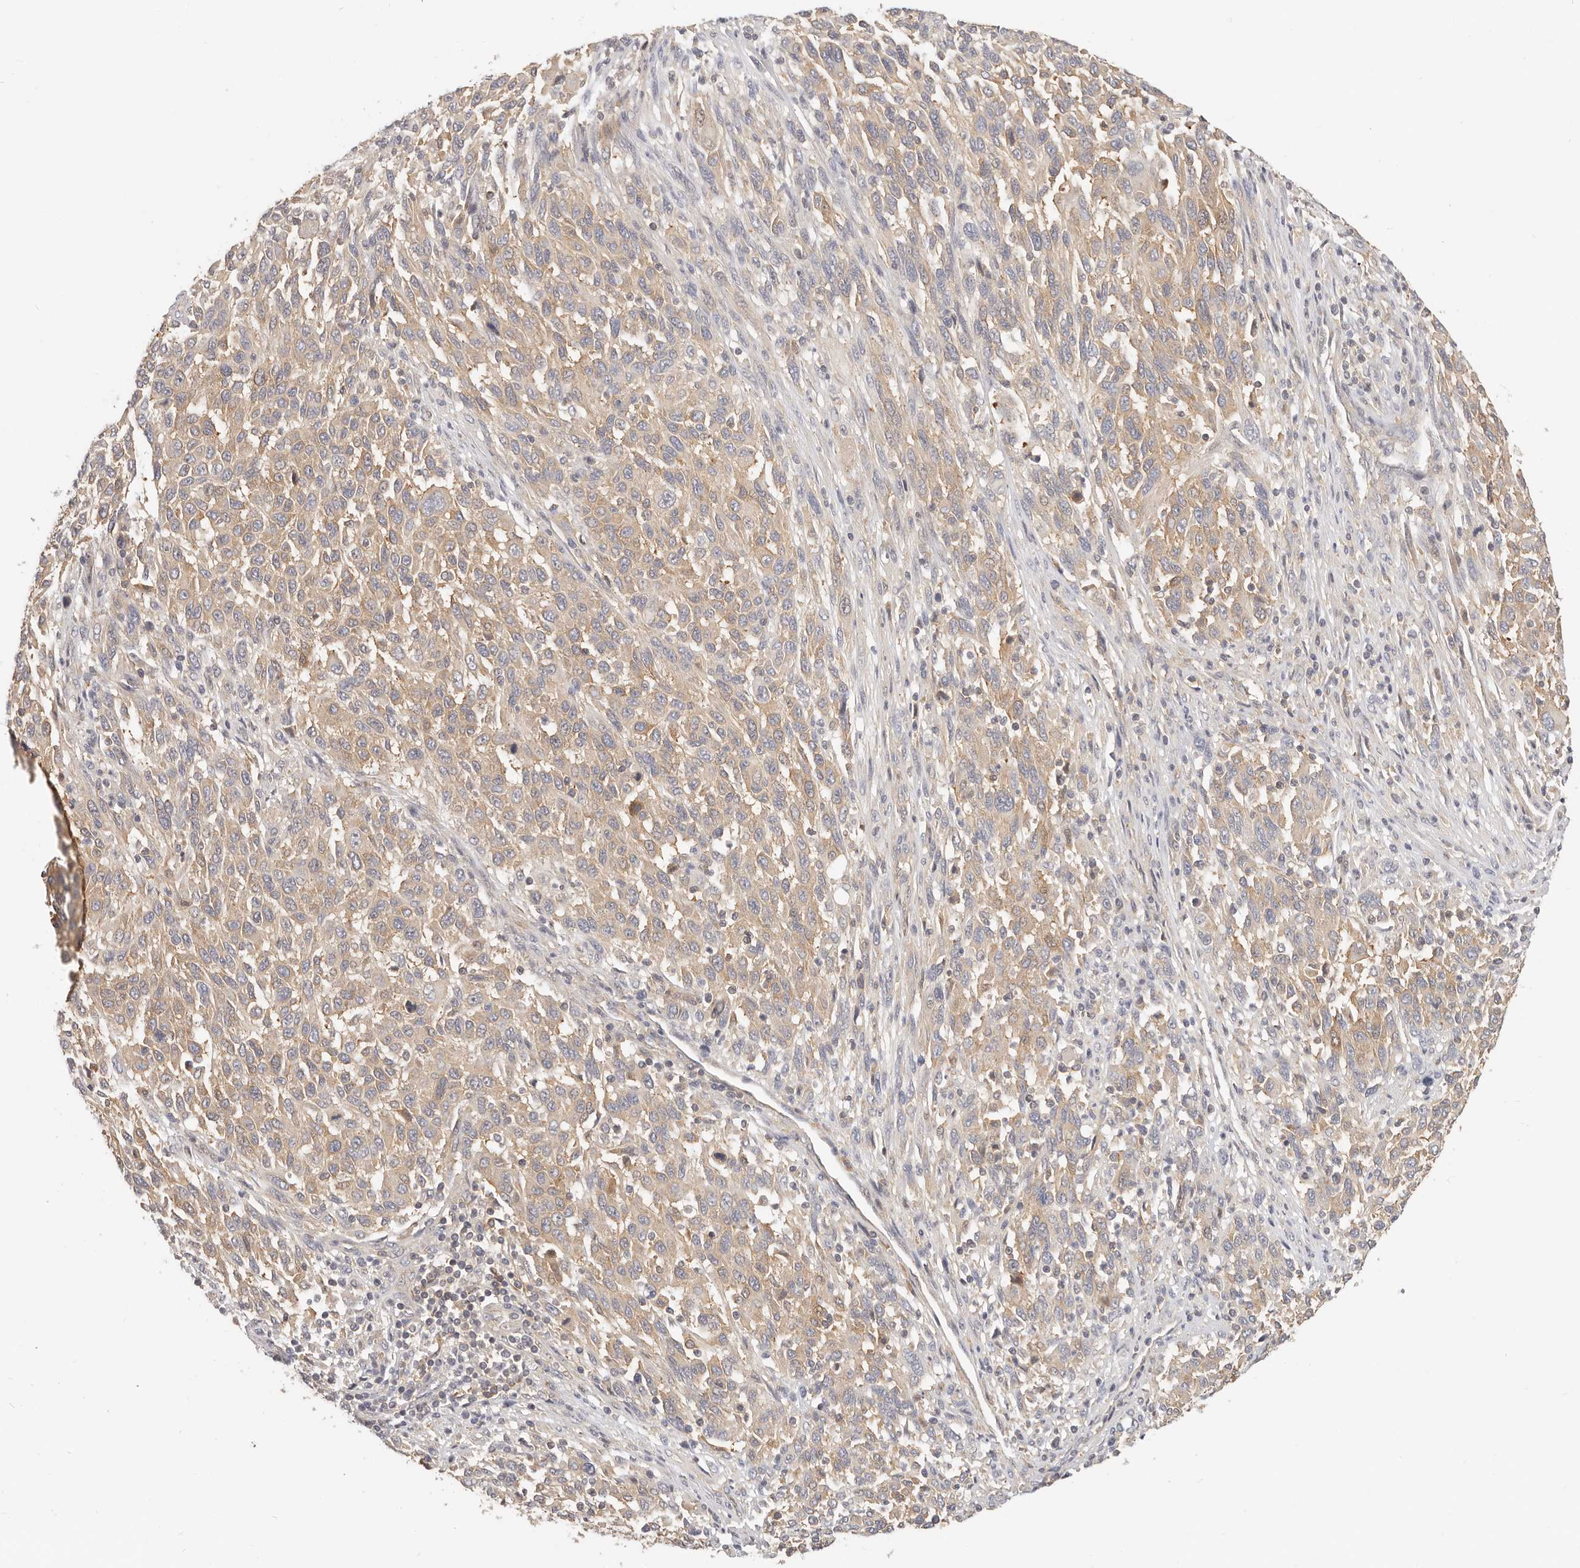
{"staining": {"intensity": "weak", "quantity": ">75%", "location": "cytoplasmic/membranous"}, "tissue": "melanoma", "cell_type": "Tumor cells", "image_type": "cancer", "snomed": [{"axis": "morphology", "description": "Malignant melanoma, Metastatic site"}, {"axis": "topography", "description": "Lymph node"}], "caption": "Immunohistochemistry (IHC) image of neoplastic tissue: malignant melanoma (metastatic site) stained using immunohistochemistry (IHC) demonstrates low levels of weak protein expression localized specifically in the cytoplasmic/membranous of tumor cells, appearing as a cytoplasmic/membranous brown color.", "gene": "DTNBP1", "patient": {"sex": "male", "age": 61}}